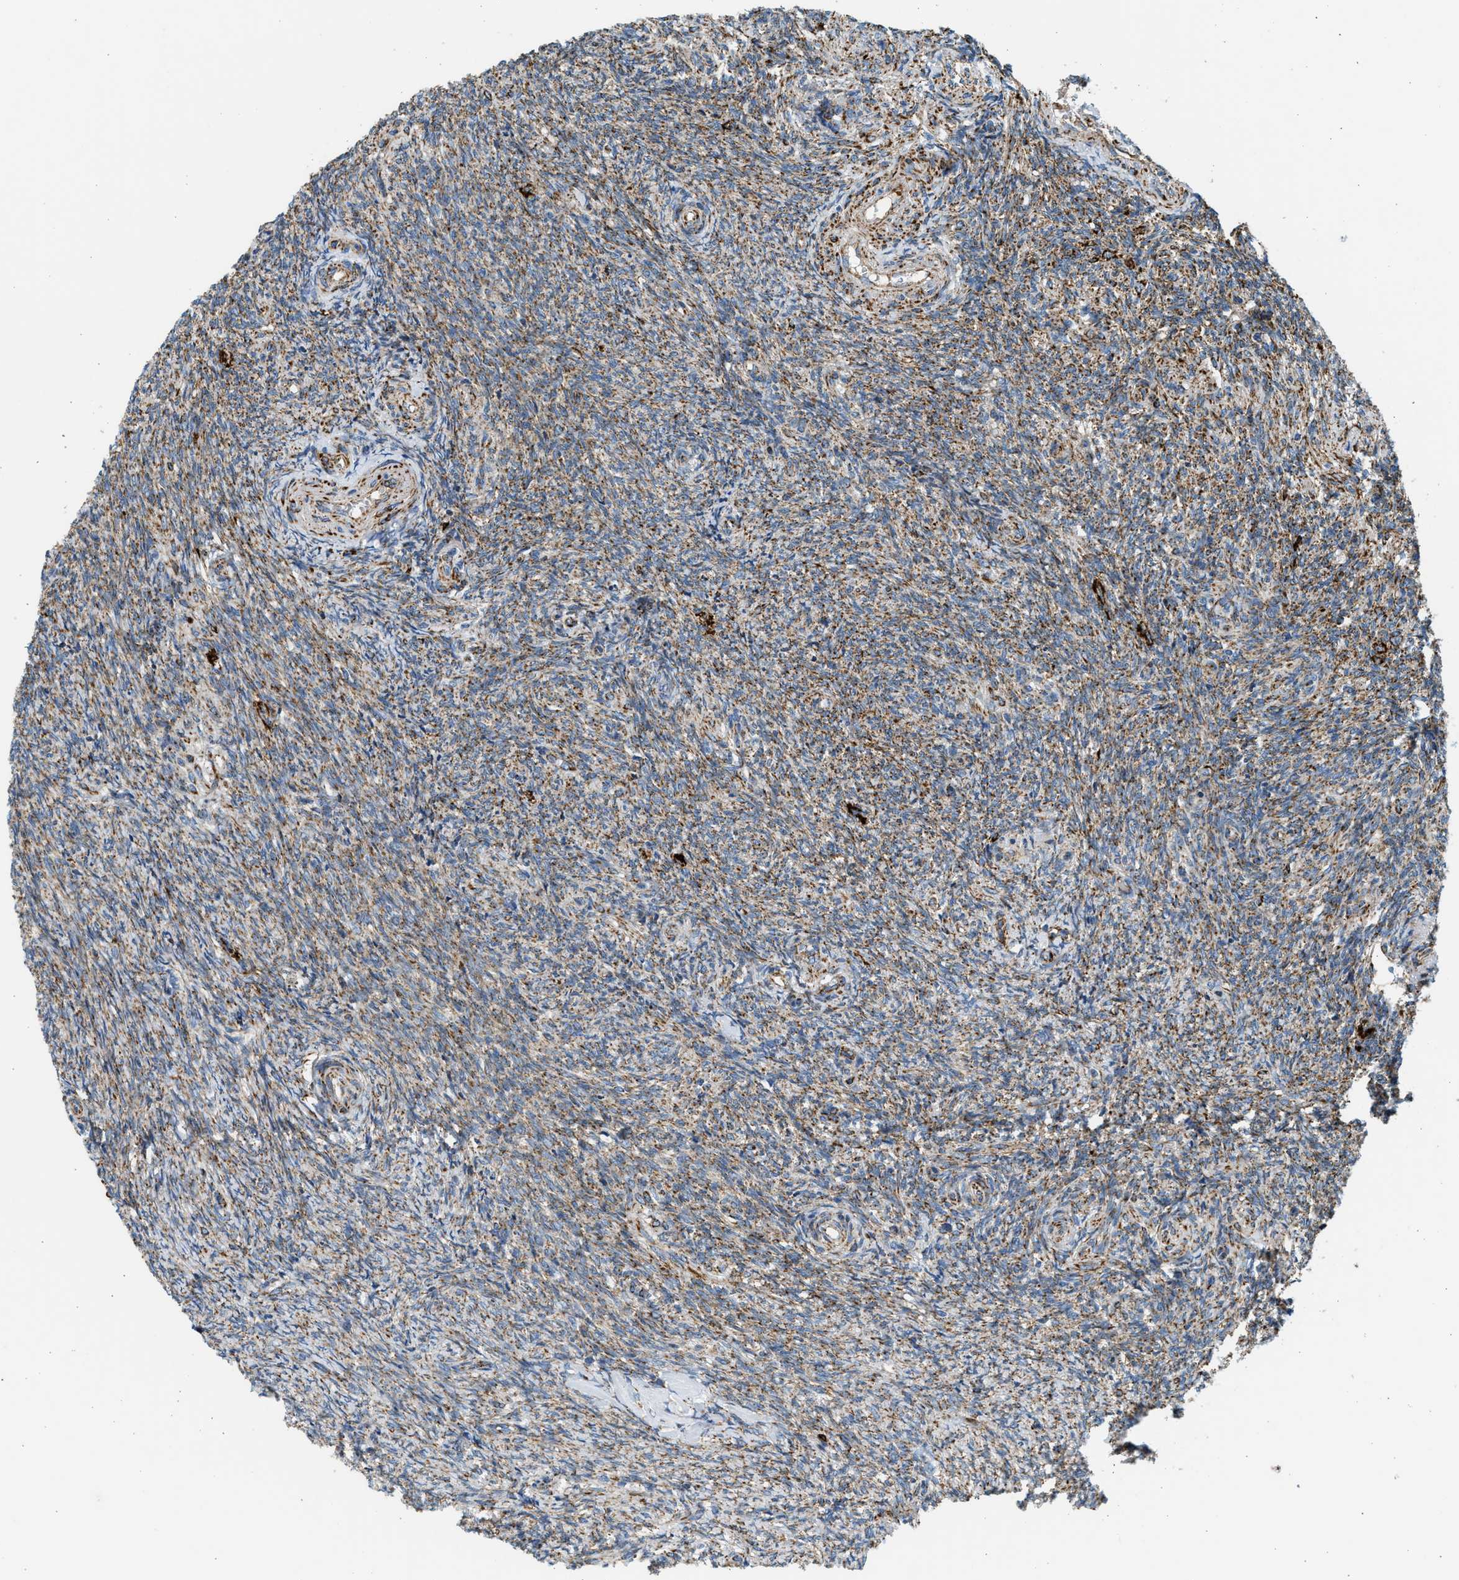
{"staining": {"intensity": "strong", "quantity": ">75%", "location": "cytoplasmic/membranous"}, "tissue": "ovary", "cell_type": "Follicle cells", "image_type": "normal", "snomed": [{"axis": "morphology", "description": "Normal tissue, NOS"}, {"axis": "topography", "description": "Ovary"}], "caption": "An image showing strong cytoplasmic/membranous expression in approximately >75% of follicle cells in normal ovary, as visualized by brown immunohistochemical staining.", "gene": "KCNMB3", "patient": {"sex": "female", "age": 41}}